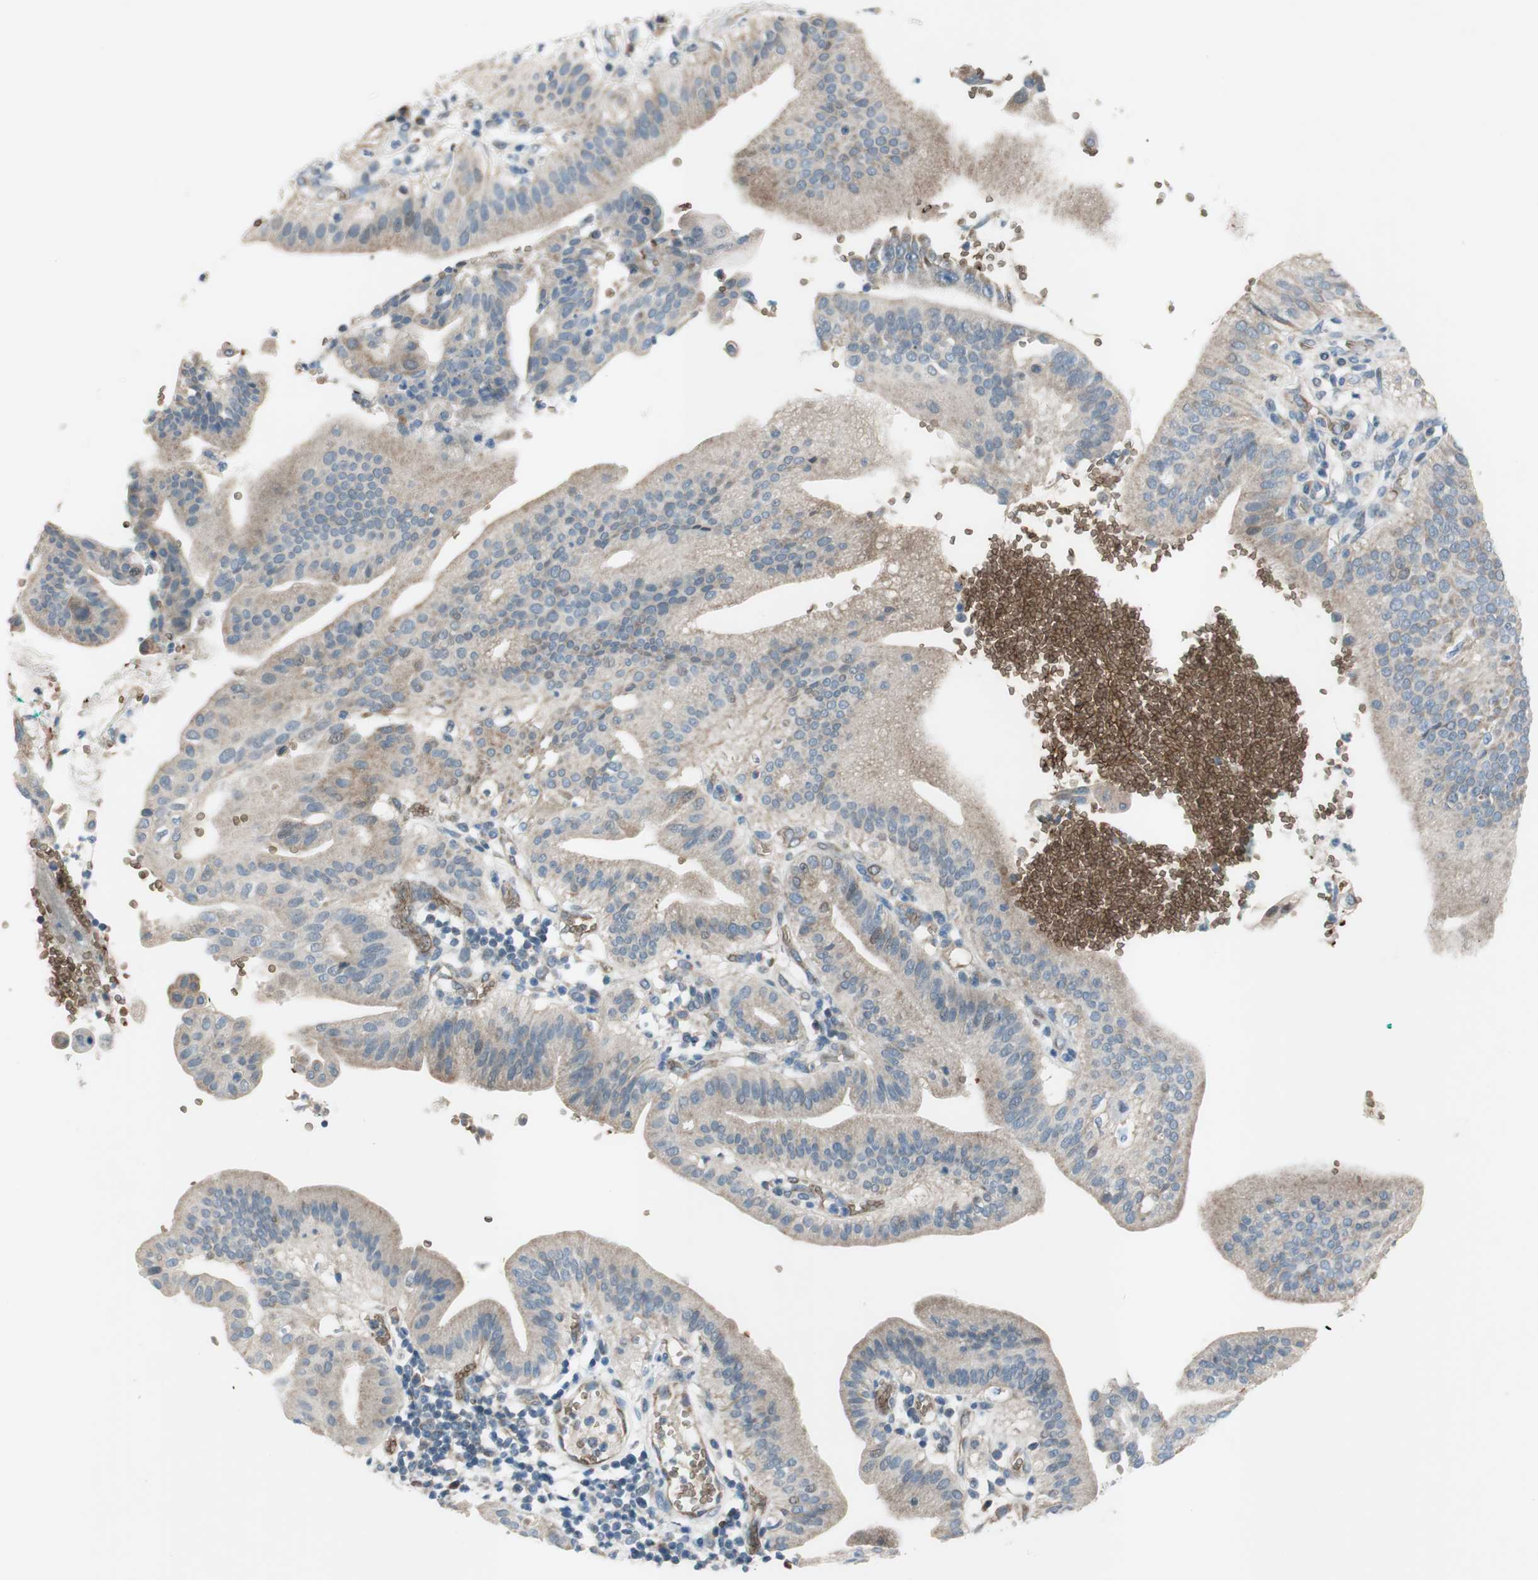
{"staining": {"intensity": "weak", "quantity": ">75%", "location": "cytoplasmic/membranous"}, "tissue": "pancreatic cancer", "cell_type": "Tumor cells", "image_type": "cancer", "snomed": [{"axis": "morphology", "description": "Adenocarcinoma, NOS"}, {"axis": "morphology", "description": "Adenocarcinoma, metastatic, NOS"}, {"axis": "topography", "description": "Lymph node"}, {"axis": "topography", "description": "Pancreas"}, {"axis": "topography", "description": "Duodenum"}], "caption": "Pancreatic adenocarcinoma stained with a protein marker exhibits weak staining in tumor cells.", "gene": "GYPC", "patient": {"sex": "female", "age": 64}}